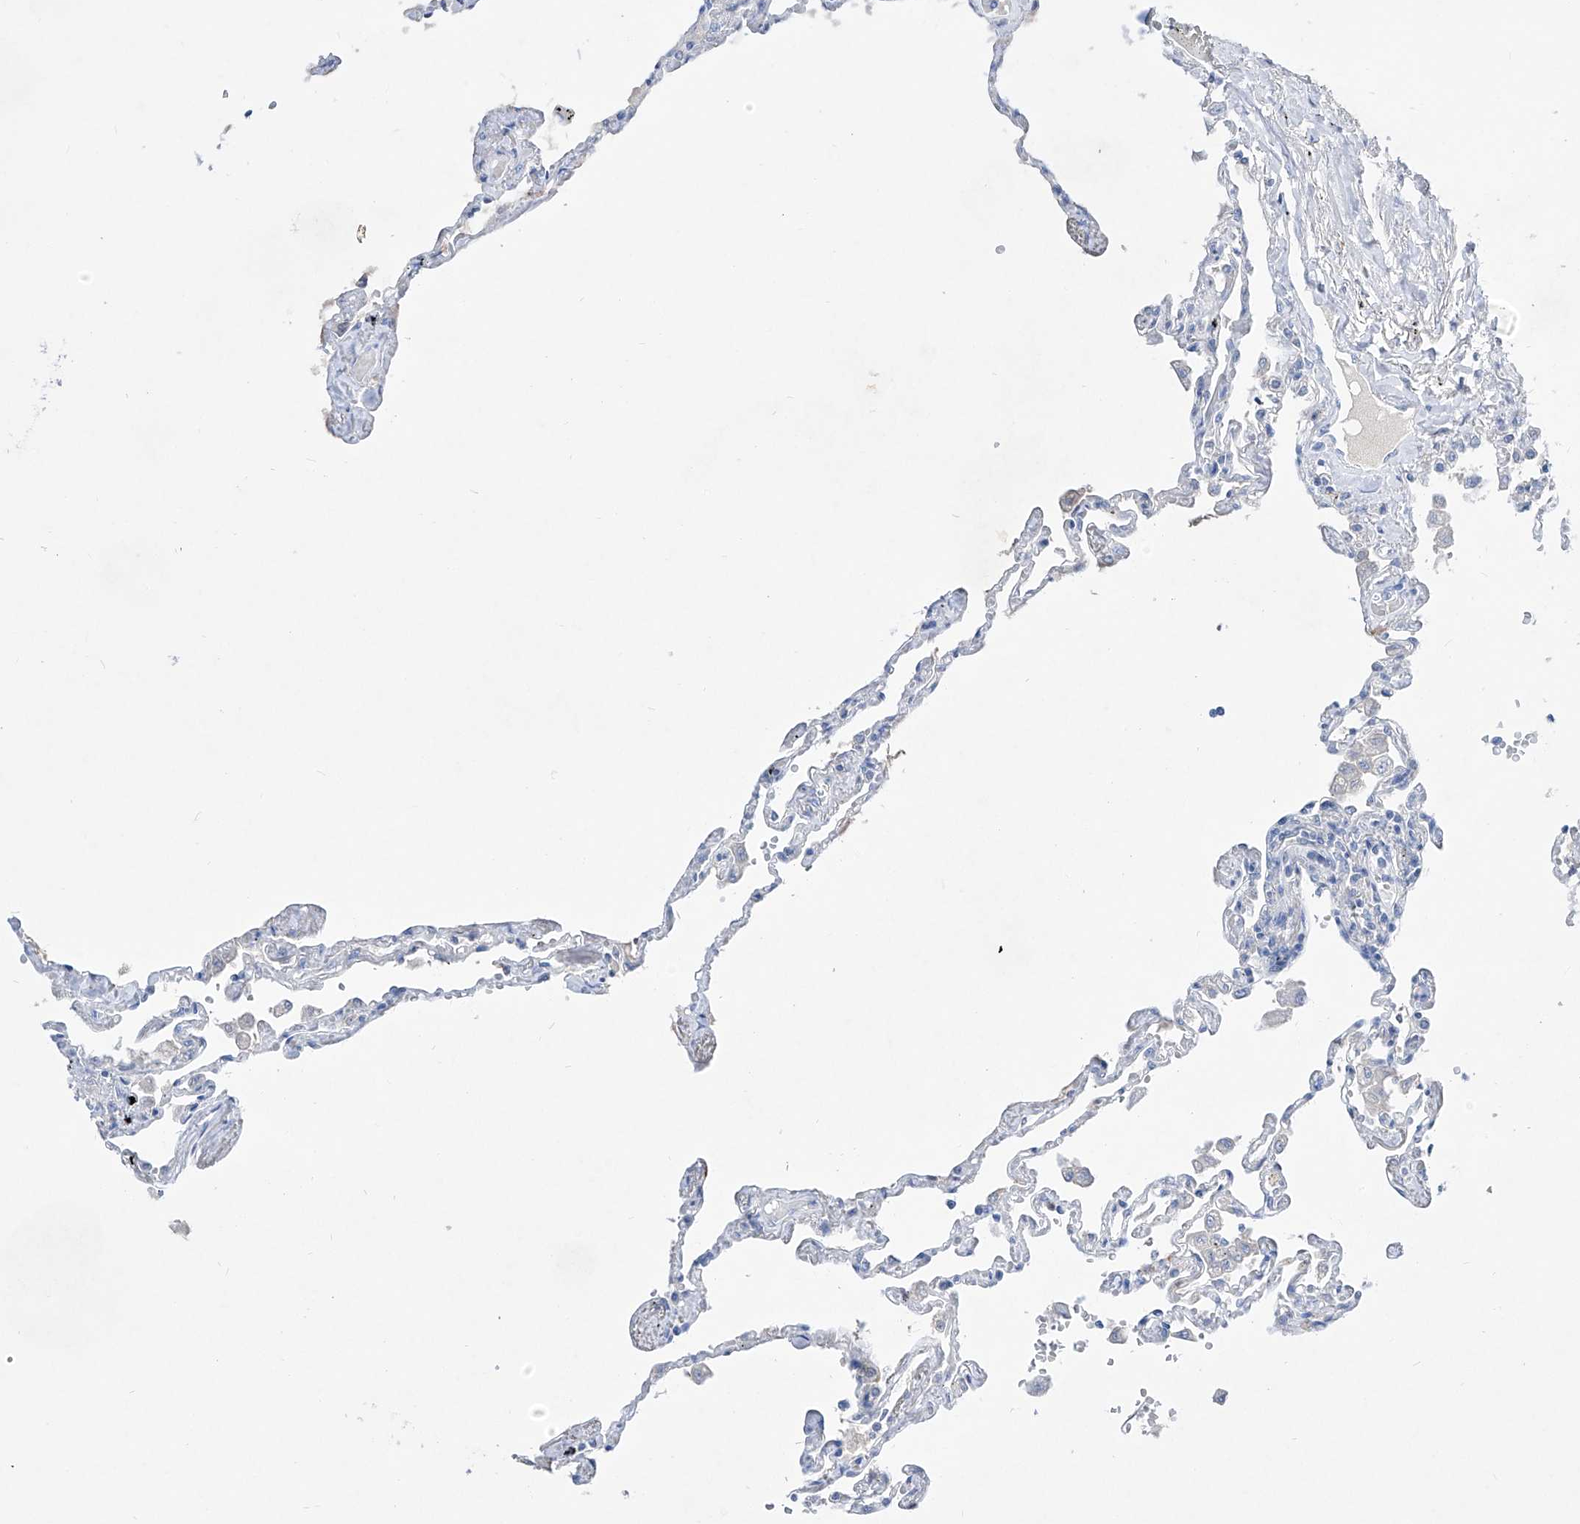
{"staining": {"intensity": "negative", "quantity": "none", "location": "none"}, "tissue": "lung", "cell_type": "Alveolar cells", "image_type": "normal", "snomed": [{"axis": "morphology", "description": "Normal tissue, NOS"}, {"axis": "topography", "description": "Lung"}], "caption": "Immunohistochemistry (IHC) of benign human lung shows no expression in alveolar cells.", "gene": "TM7SF2", "patient": {"sex": "female", "age": 67}}